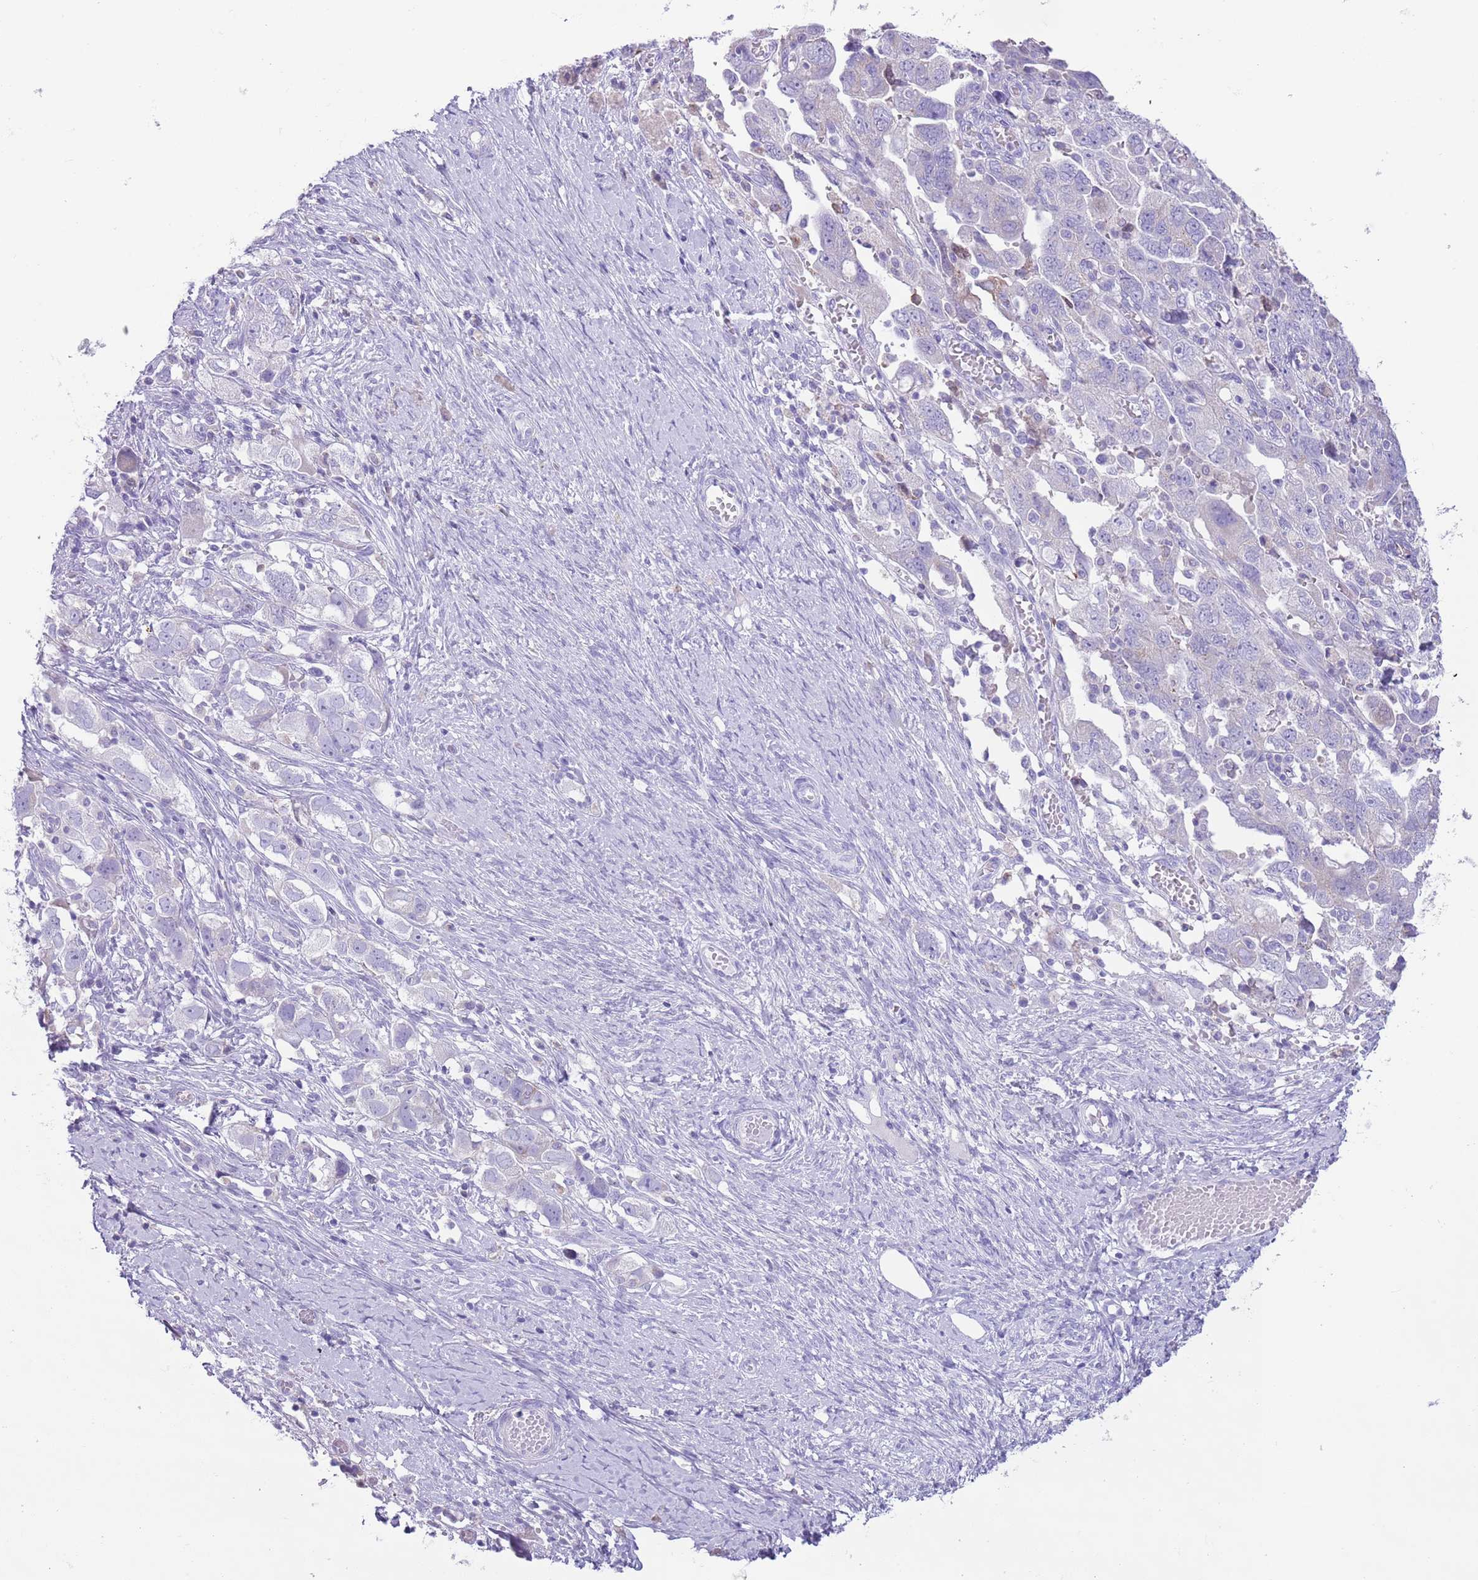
{"staining": {"intensity": "negative", "quantity": "none", "location": "none"}, "tissue": "ovarian cancer", "cell_type": "Tumor cells", "image_type": "cancer", "snomed": [{"axis": "morphology", "description": "Carcinoma, NOS"}, {"axis": "morphology", "description": "Cystadenocarcinoma, serous, NOS"}, {"axis": "topography", "description": "Ovary"}], "caption": "A photomicrograph of human carcinoma (ovarian) is negative for staining in tumor cells. Brightfield microscopy of immunohistochemistry stained with DAB (3,3'-diaminobenzidine) (brown) and hematoxylin (blue), captured at high magnification.", "gene": "ZNF697", "patient": {"sex": "female", "age": 69}}